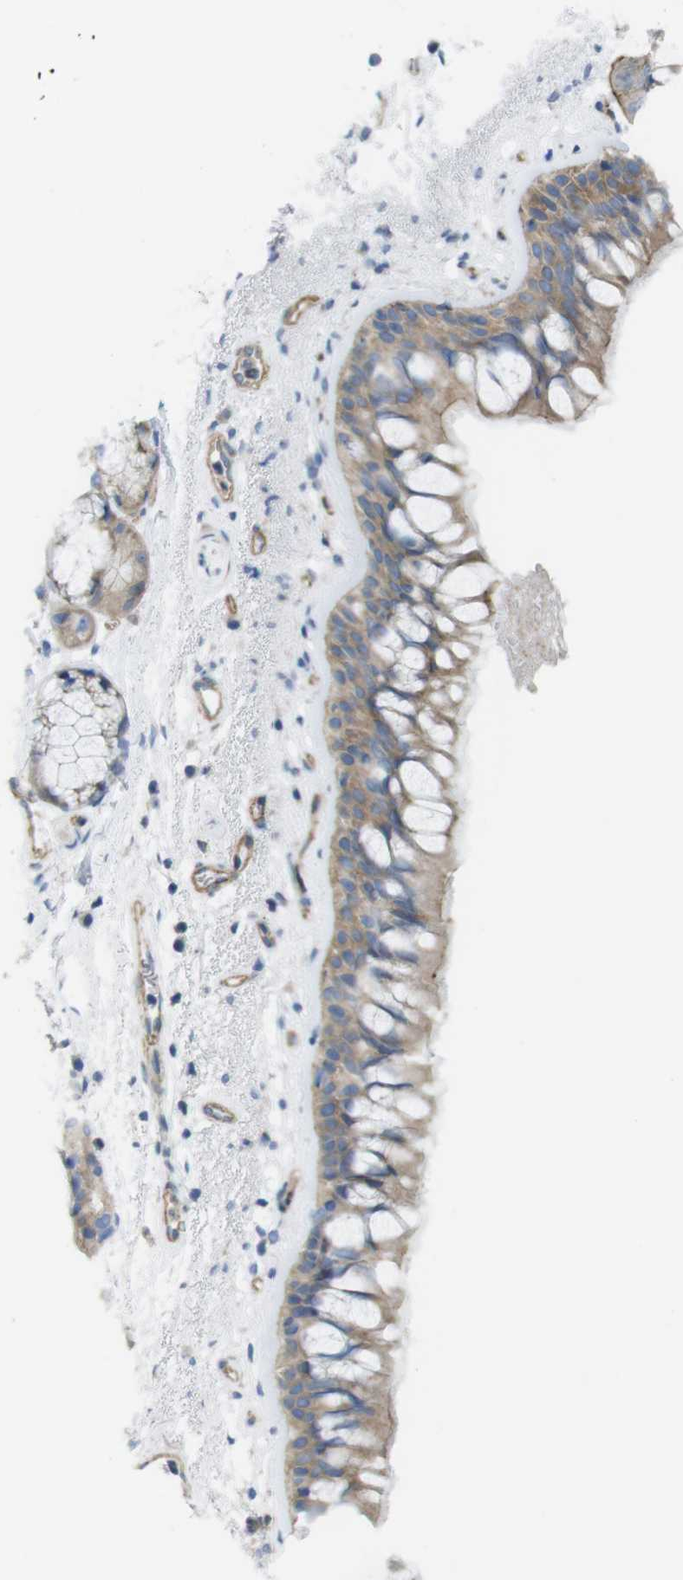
{"staining": {"intensity": "moderate", "quantity": ">75%", "location": "cytoplasmic/membranous"}, "tissue": "bronchus", "cell_type": "Respiratory epithelial cells", "image_type": "normal", "snomed": [{"axis": "morphology", "description": "Normal tissue, NOS"}, {"axis": "morphology", "description": "Adenocarcinoma, NOS"}, {"axis": "topography", "description": "Bronchus"}, {"axis": "topography", "description": "Lung"}], "caption": "Brown immunohistochemical staining in normal human bronchus shows moderate cytoplasmic/membranous positivity in approximately >75% of respiratory epithelial cells.", "gene": "PREX2", "patient": {"sex": "female", "age": 54}}